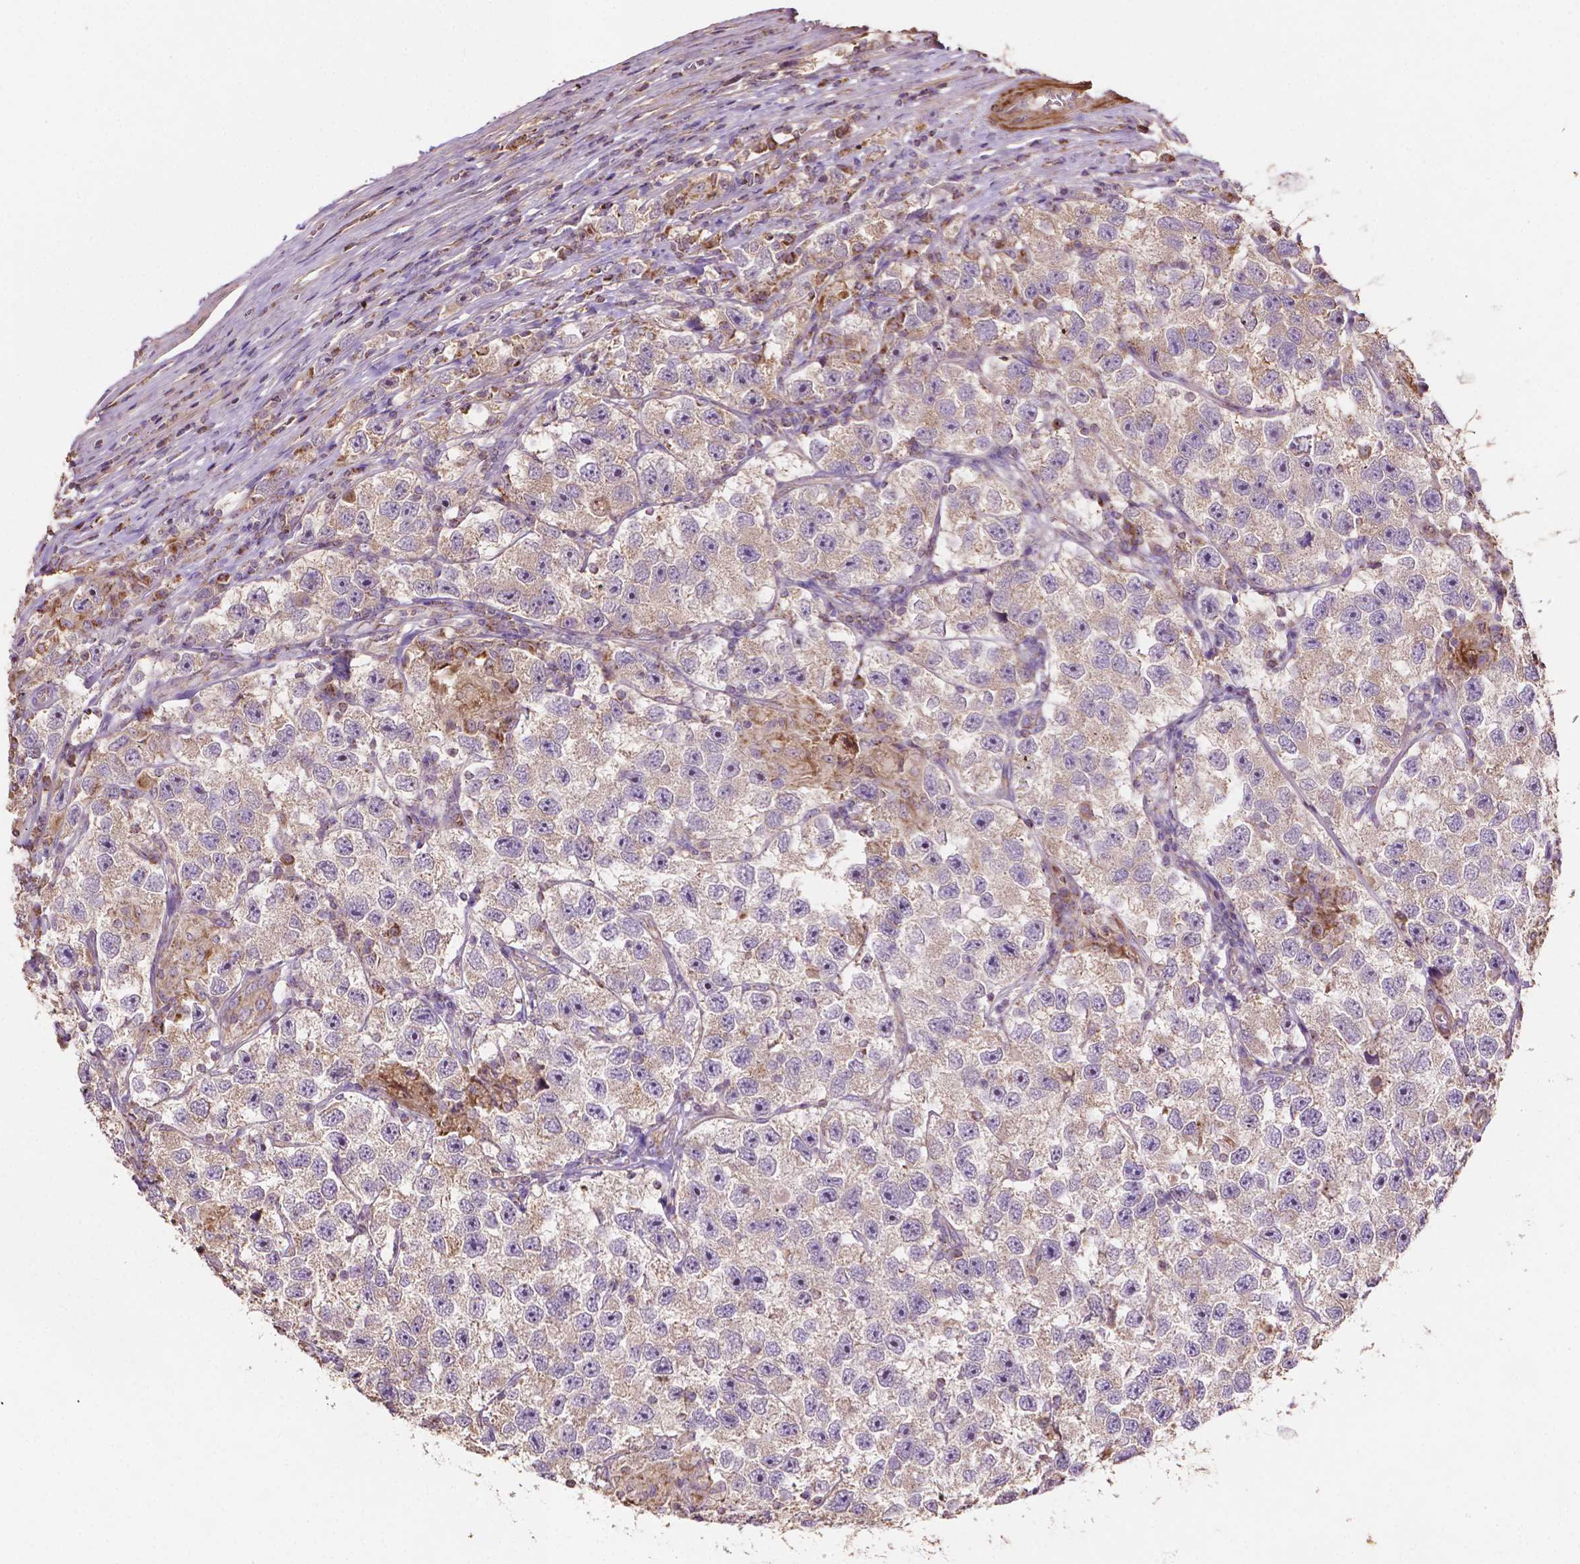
{"staining": {"intensity": "weak", "quantity": "<25%", "location": "cytoplasmic/membranous"}, "tissue": "testis cancer", "cell_type": "Tumor cells", "image_type": "cancer", "snomed": [{"axis": "morphology", "description": "Seminoma, NOS"}, {"axis": "topography", "description": "Testis"}], "caption": "IHC image of neoplastic tissue: testis cancer (seminoma) stained with DAB (3,3'-diaminobenzidine) reveals no significant protein staining in tumor cells.", "gene": "LRR1", "patient": {"sex": "male", "age": 26}}